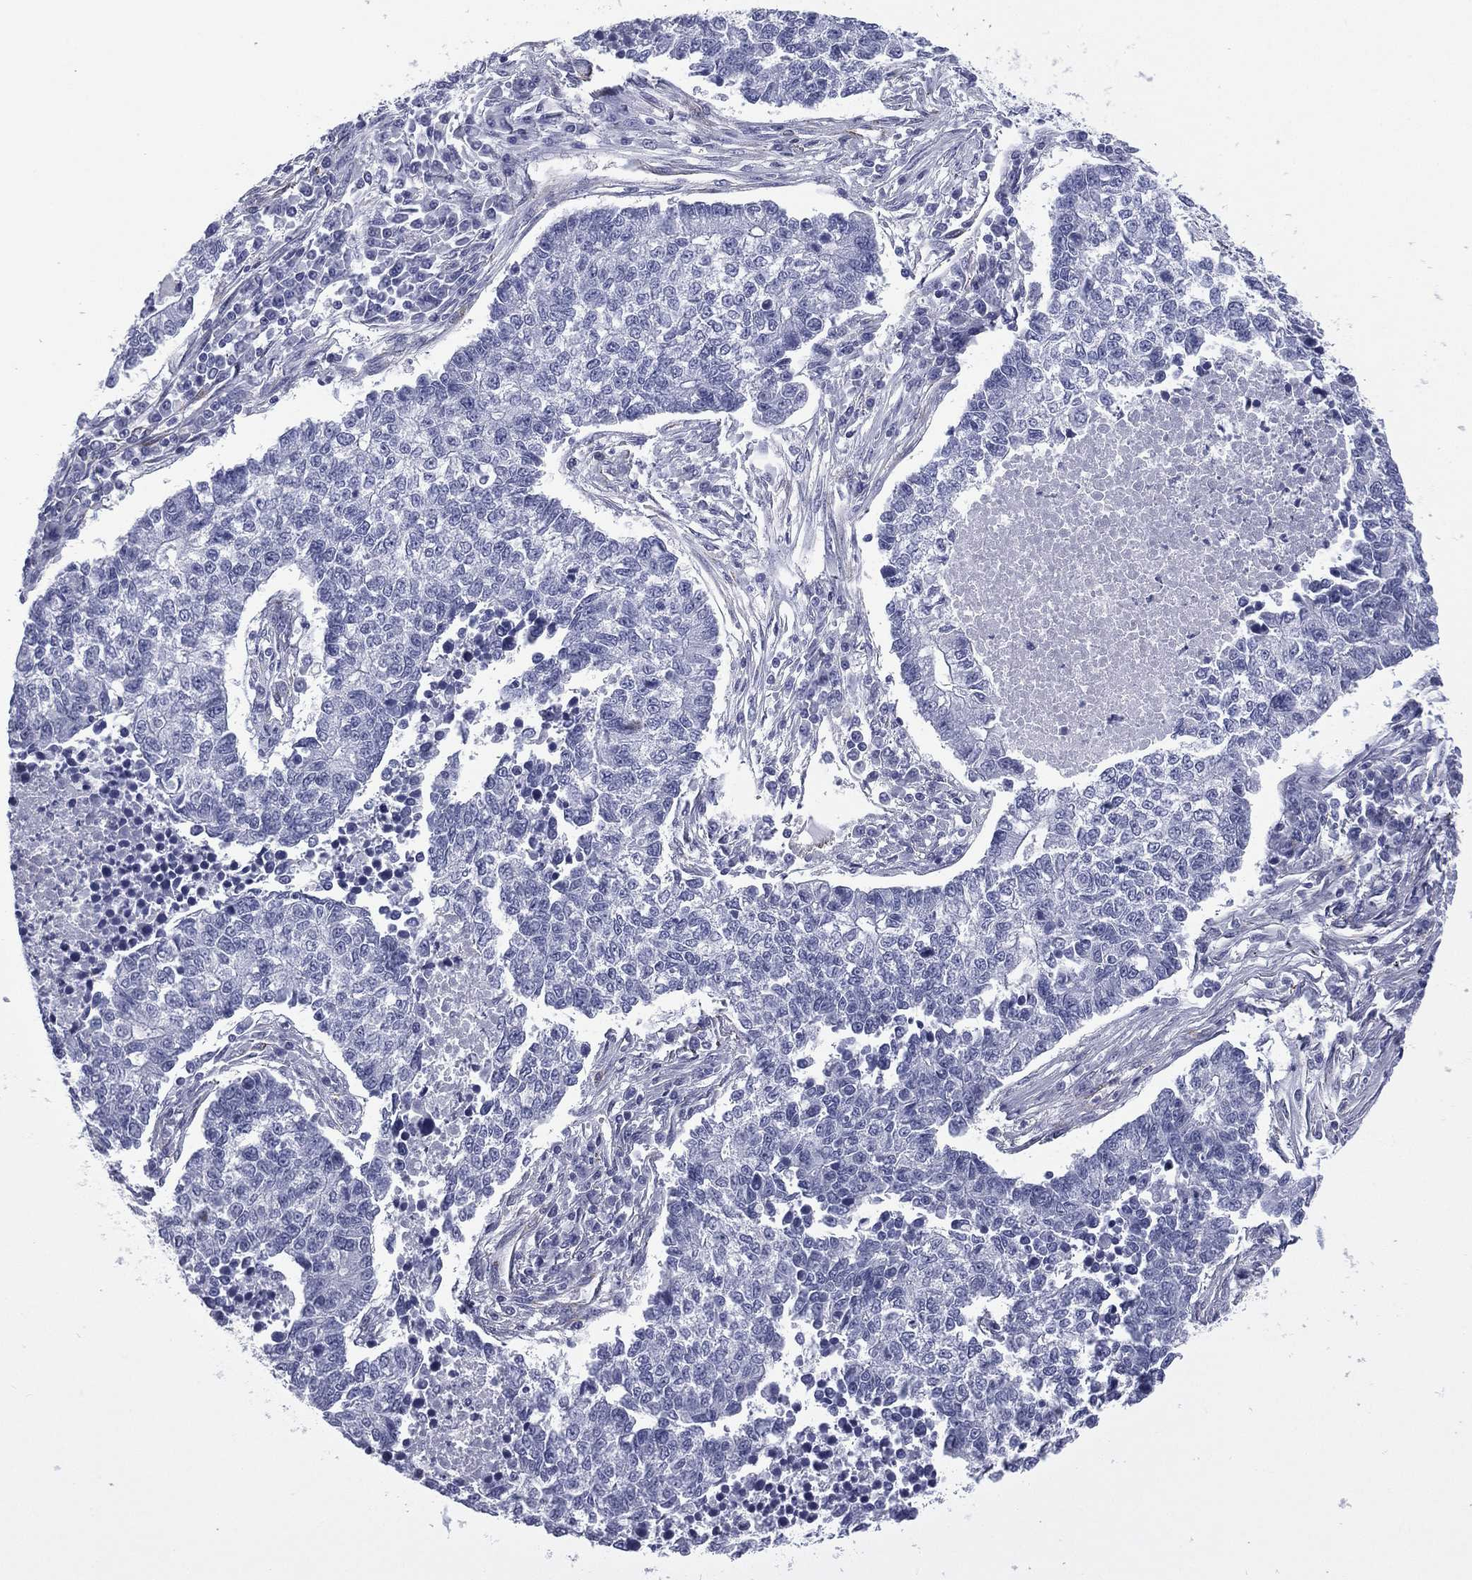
{"staining": {"intensity": "negative", "quantity": "none", "location": "none"}, "tissue": "lung cancer", "cell_type": "Tumor cells", "image_type": "cancer", "snomed": [{"axis": "morphology", "description": "Adenocarcinoma, NOS"}, {"axis": "topography", "description": "Lung"}], "caption": "Immunohistochemical staining of lung cancer (adenocarcinoma) displays no significant expression in tumor cells.", "gene": "CAVIN3", "patient": {"sex": "male", "age": 57}}